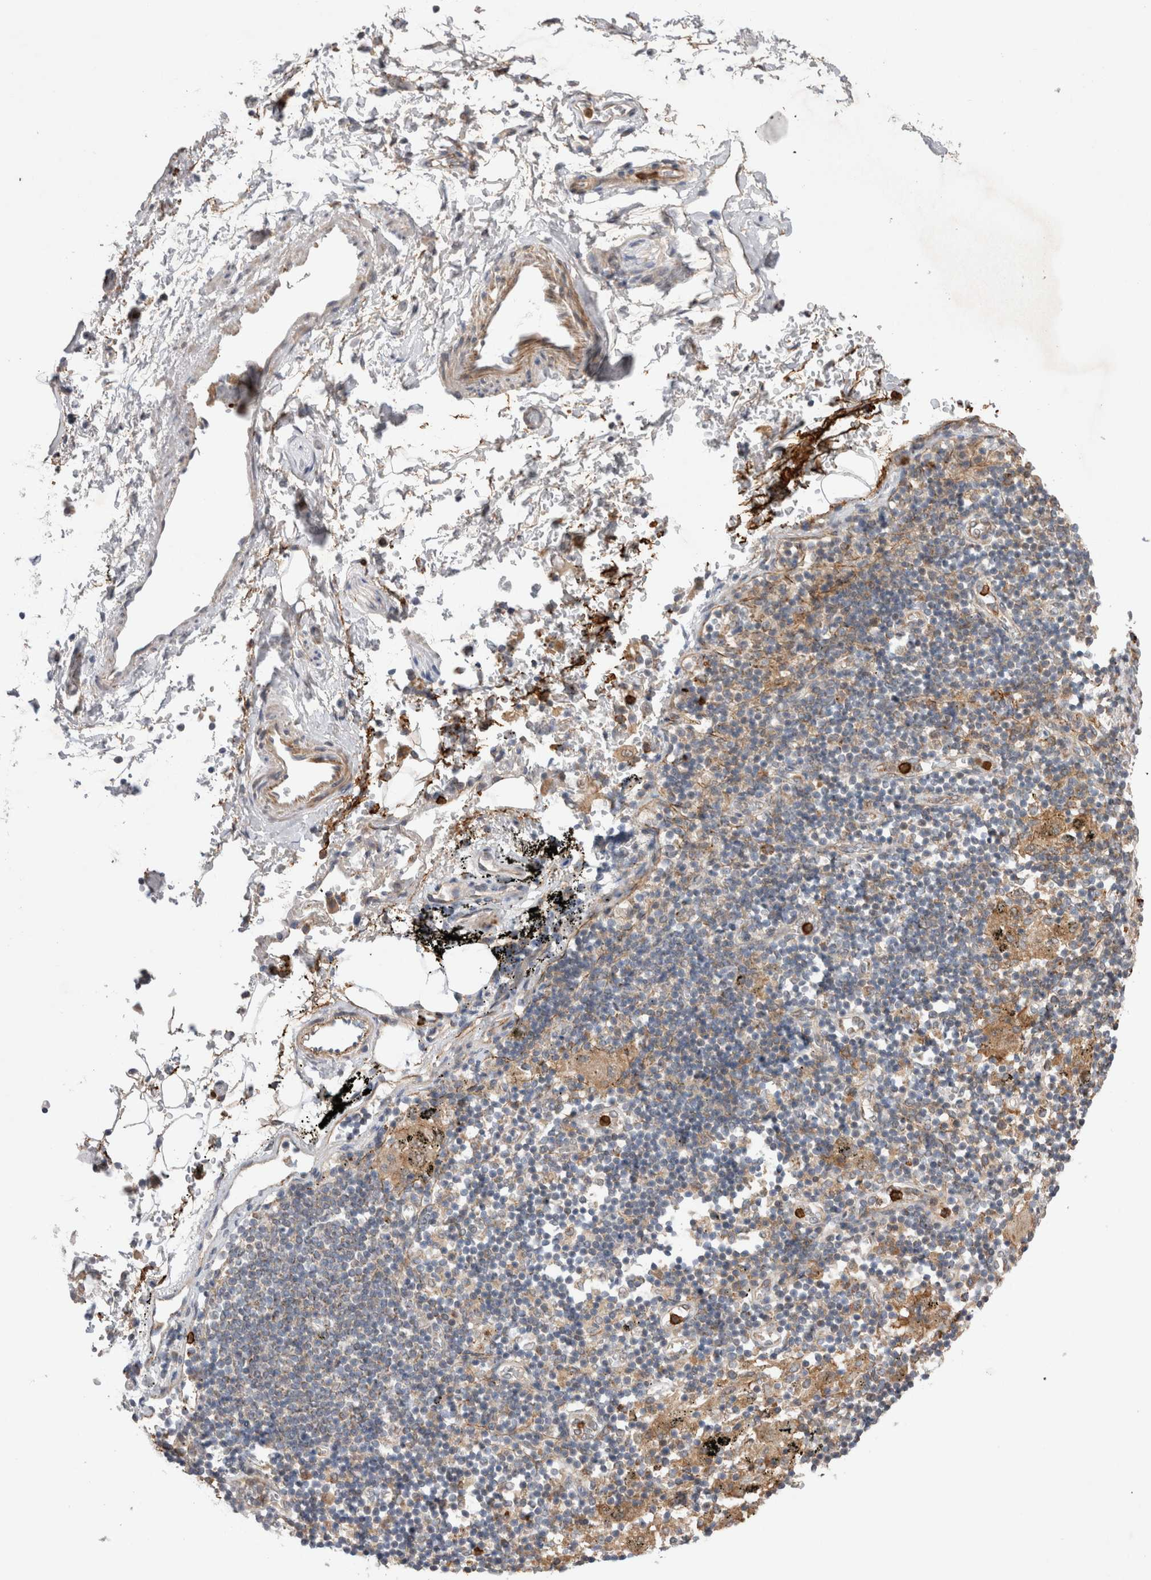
{"staining": {"intensity": "weak", "quantity": "25%-75%", "location": "cytoplasmic/membranous"}, "tissue": "adipose tissue", "cell_type": "Adipocytes", "image_type": "normal", "snomed": [{"axis": "morphology", "description": "Normal tissue, NOS"}, {"axis": "topography", "description": "Cartilage tissue"}, {"axis": "topography", "description": "Lung"}], "caption": "Immunohistochemical staining of benign adipose tissue shows low levels of weak cytoplasmic/membranous staining in approximately 25%-75% of adipocytes. (brown staining indicates protein expression, while blue staining denotes nuclei).", "gene": "GSDMB", "patient": {"sex": "female", "age": 77}}